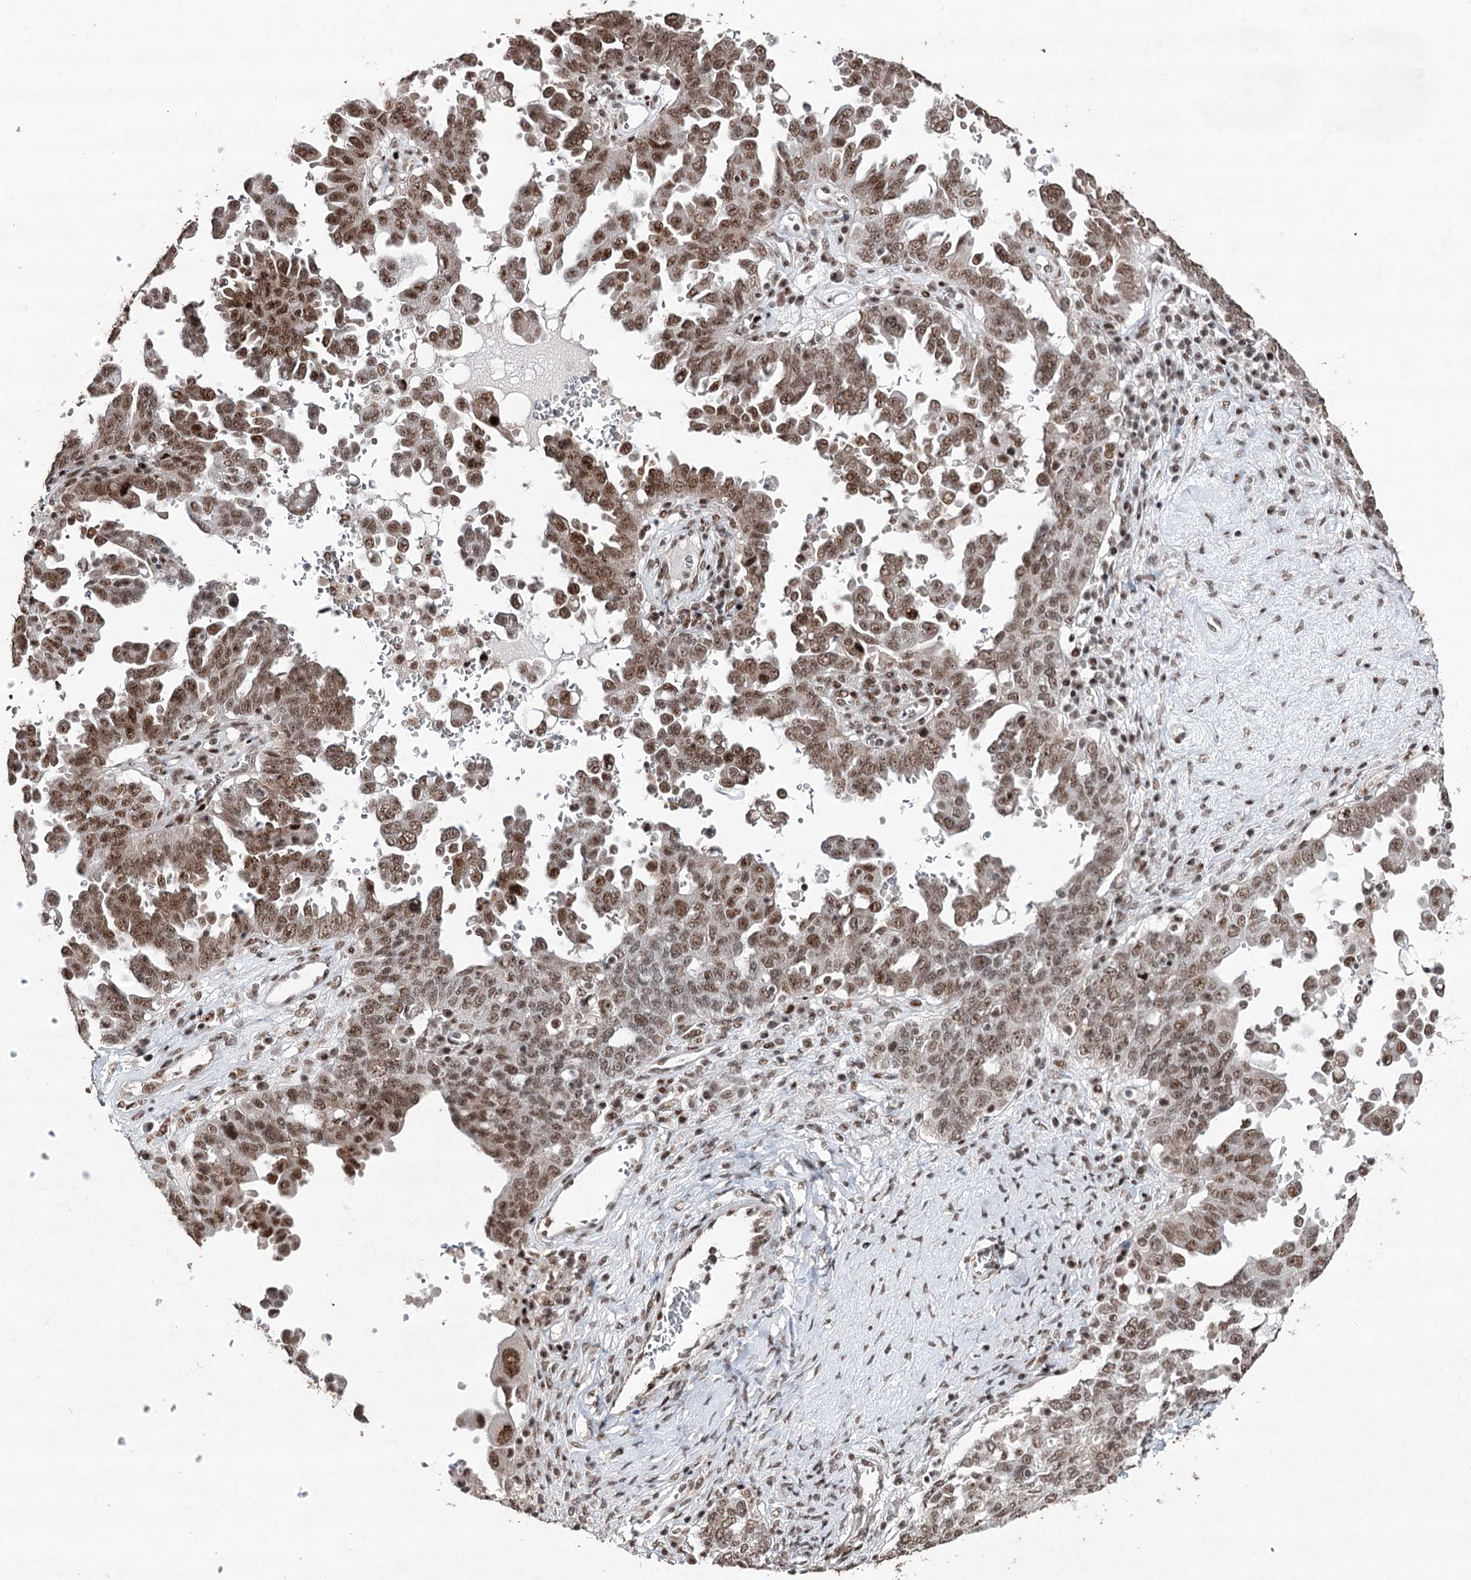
{"staining": {"intensity": "moderate", "quantity": ">75%", "location": "nuclear"}, "tissue": "ovarian cancer", "cell_type": "Tumor cells", "image_type": "cancer", "snomed": [{"axis": "morphology", "description": "Carcinoma, endometroid"}, {"axis": "topography", "description": "Ovary"}], "caption": "The histopathology image reveals staining of ovarian cancer (endometroid carcinoma), revealing moderate nuclear protein expression (brown color) within tumor cells. (brown staining indicates protein expression, while blue staining denotes nuclei).", "gene": "PDCD4", "patient": {"sex": "female", "age": 62}}